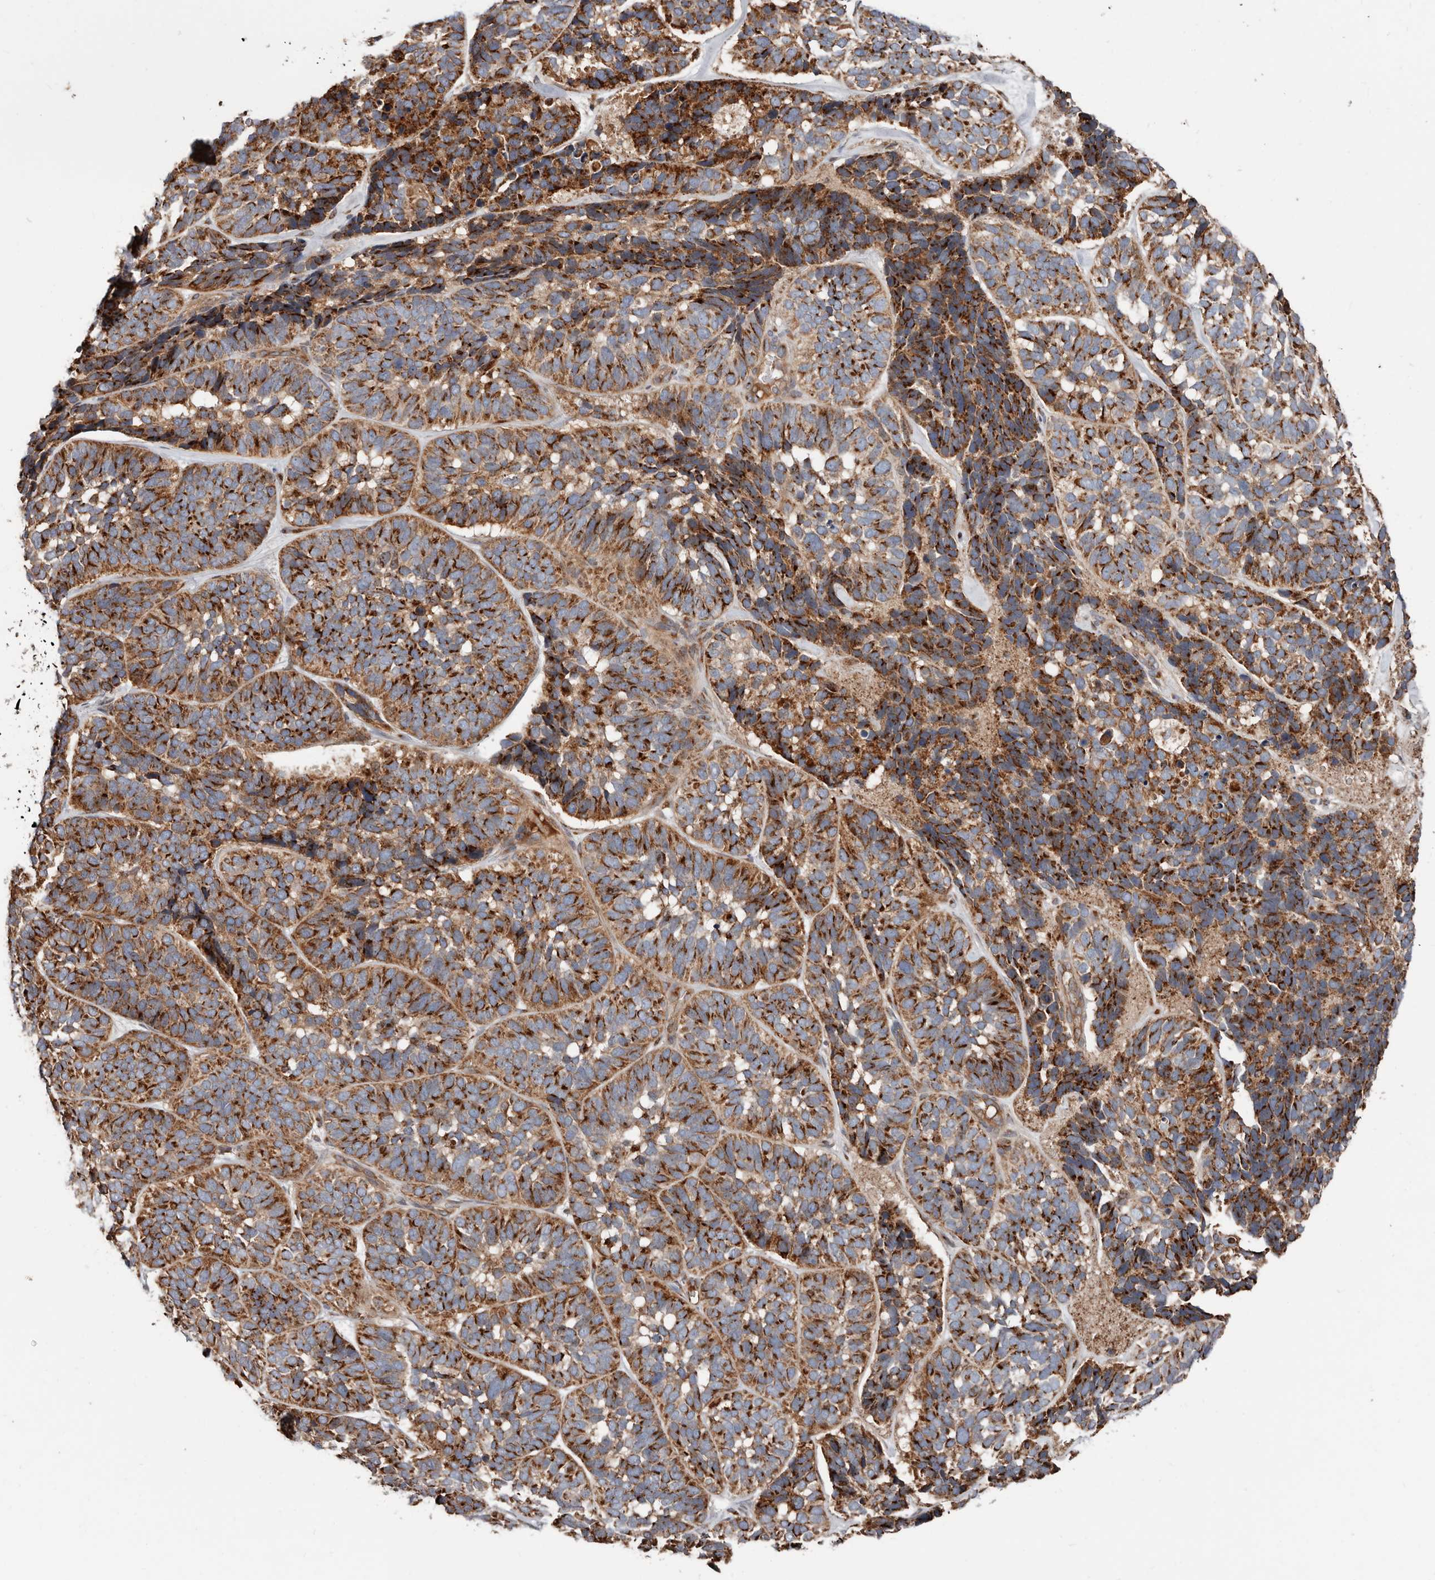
{"staining": {"intensity": "strong", "quantity": ">75%", "location": "cytoplasmic/membranous"}, "tissue": "skin cancer", "cell_type": "Tumor cells", "image_type": "cancer", "snomed": [{"axis": "morphology", "description": "Basal cell carcinoma"}, {"axis": "topography", "description": "Skin"}], "caption": "About >75% of tumor cells in human skin basal cell carcinoma display strong cytoplasmic/membranous protein staining as visualized by brown immunohistochemical staining.", "gene": "COG1", "patient": {"sex": "male", "age": 62}}